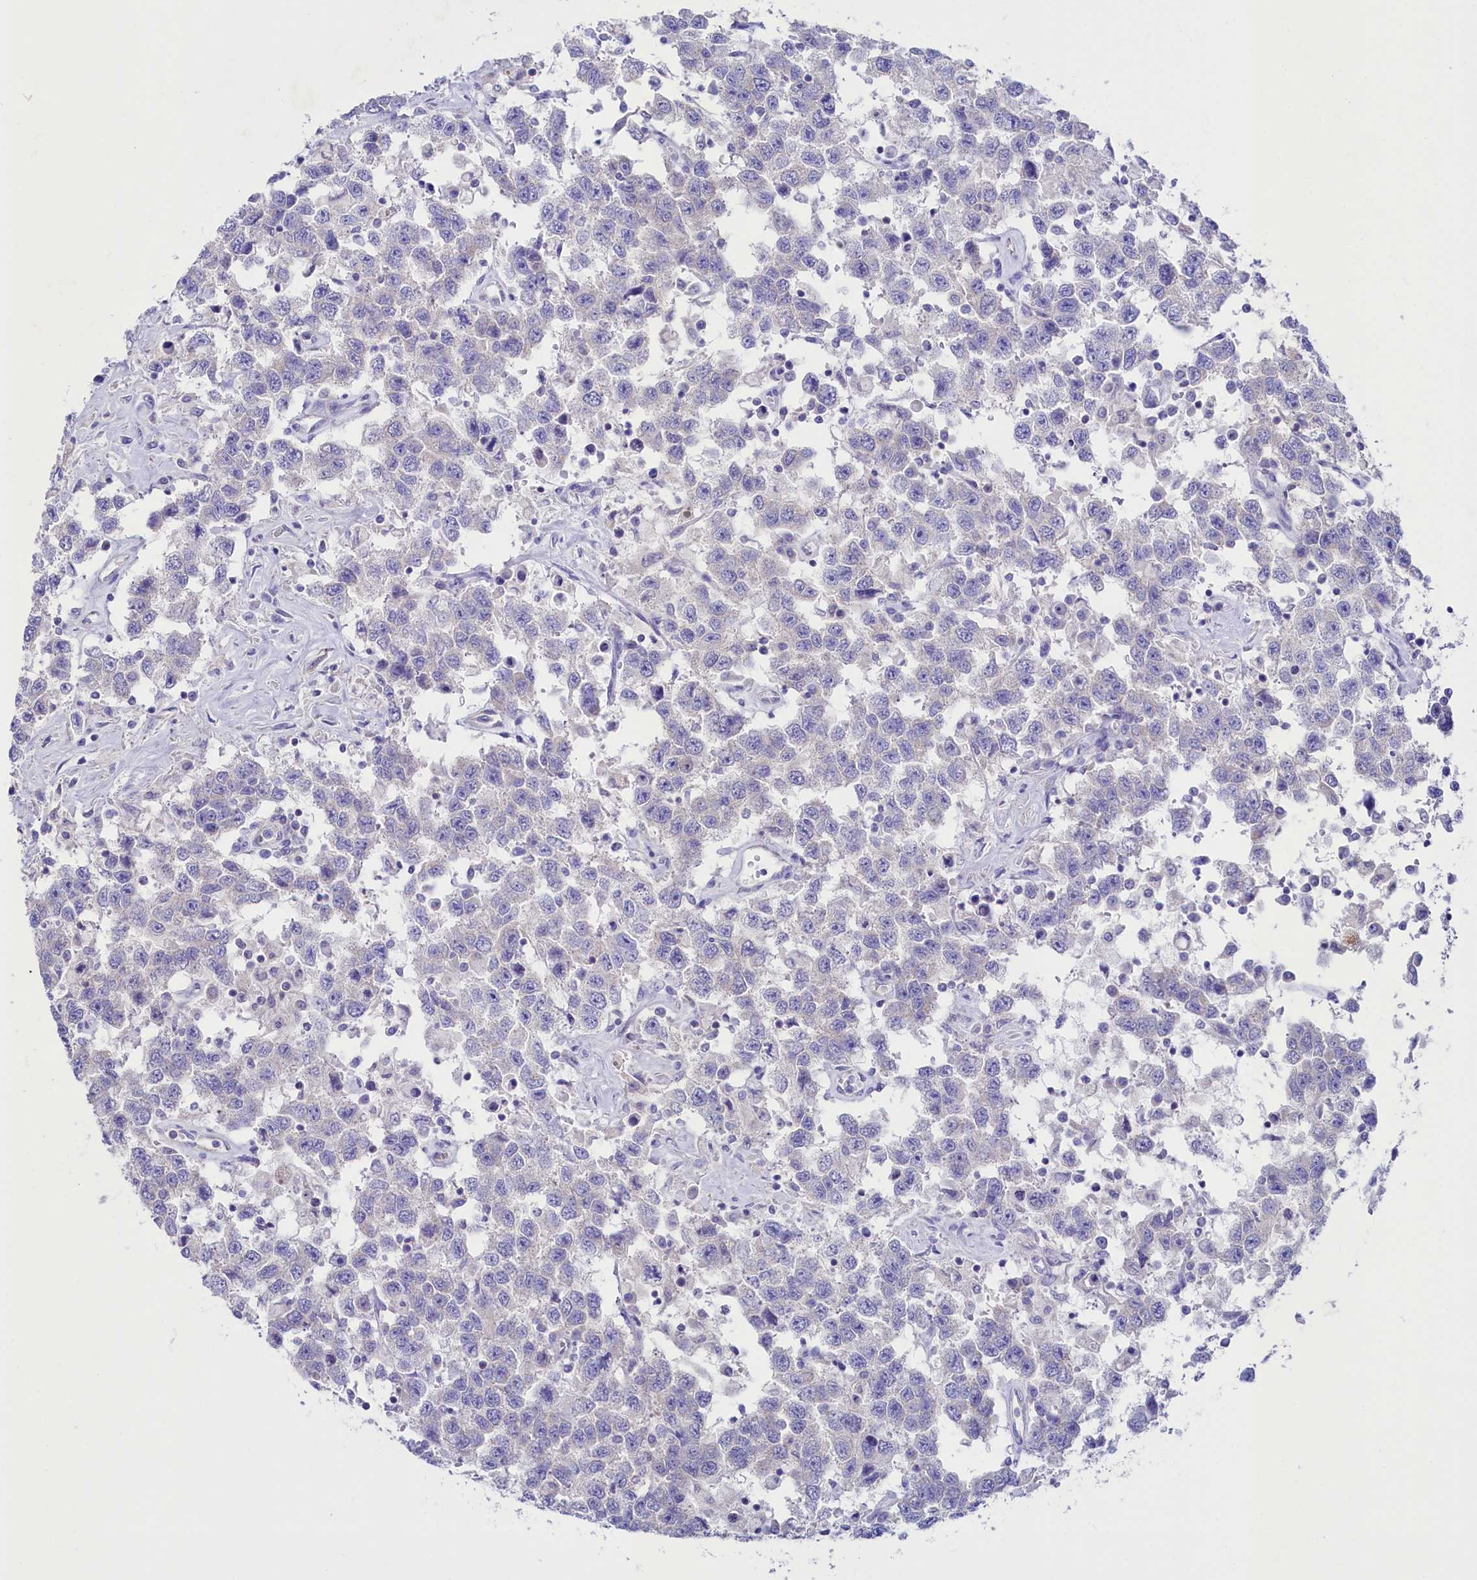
{"staining": {"intensity": "negative", "quantity": "none", "location": "none"}, "tissue": "testis cancer", "cell_type": "Tumor cells", "image_type": "cancer", "snomed": [{"axis": "morphology", "description": "Seminoma, NOS"}, {"axis": "topography", "description": "Testis"}], "caption": "High power microscopy image of an immunohistochemistry histopathology image of testis cancer (seminoma), revealing no significant staining in tumor cells.", "gene": "VPS26B", "patient": {"sex": "male", "age": 41}}